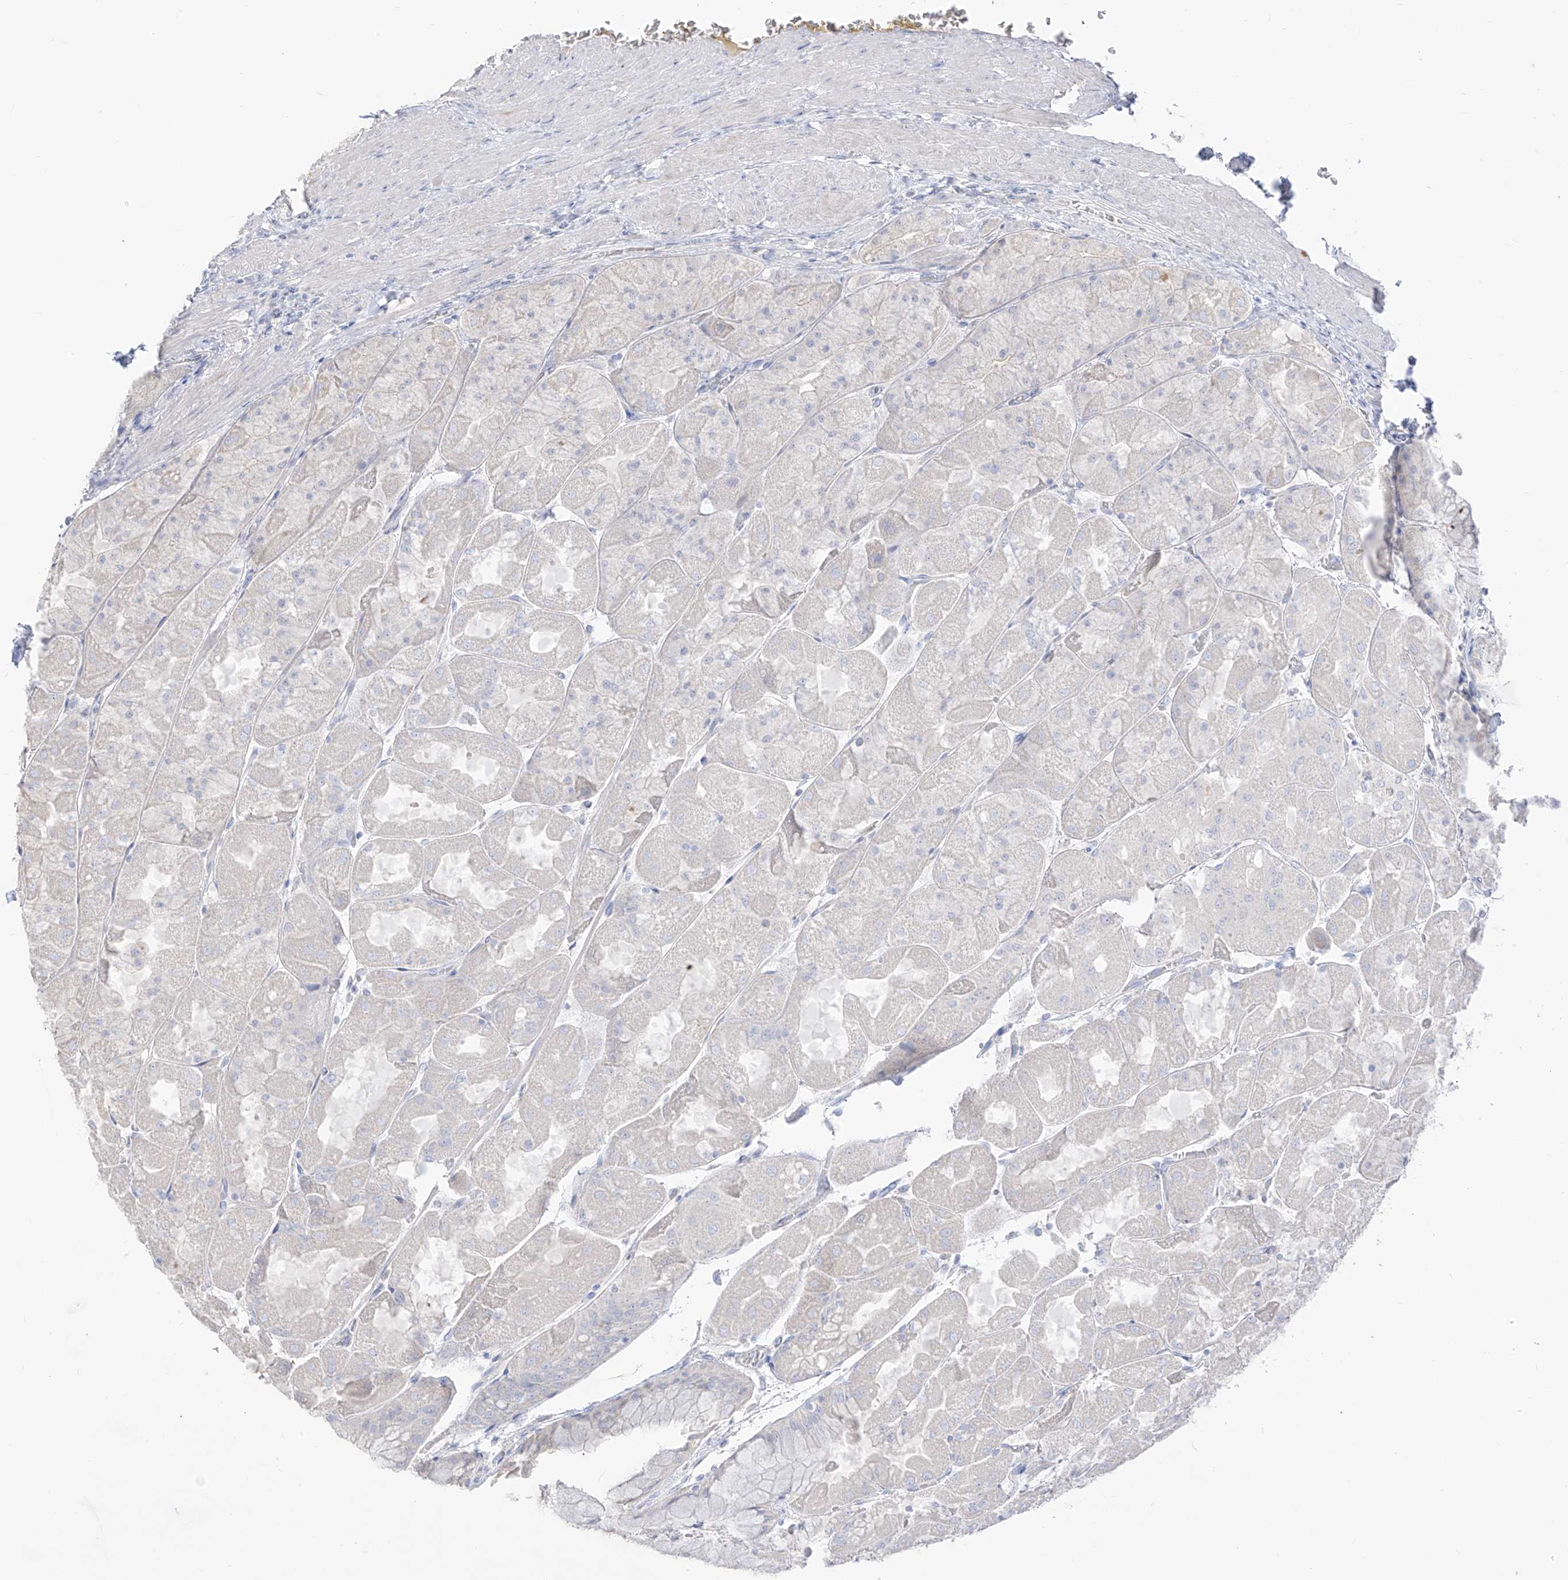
{"staining": {"intensity": "negative", "quantity": "none", "location": "none"}, "tissue": "stomach", "cell_type": "Glandular cells", "image_type": "normal", "snomed": [{"axis": "morphology", "description": "Normal tissue, NOS"}, {"axis": "topography", "description": "Stomach"}], "caption": "An immunohistochemistry (IHC) photomicrograph of normal stomach is shown. There is no staining in glandular cells of stomach. The staining was performed using DAB (3,3'-diaminobenzidine) to visualize the protein expression in brown, while the nuclei were stained in blue with hematoxylin (Magnification: 20x).", "gene": "ARHGEF40", "patient": {"sex": "female", "age": 61}}